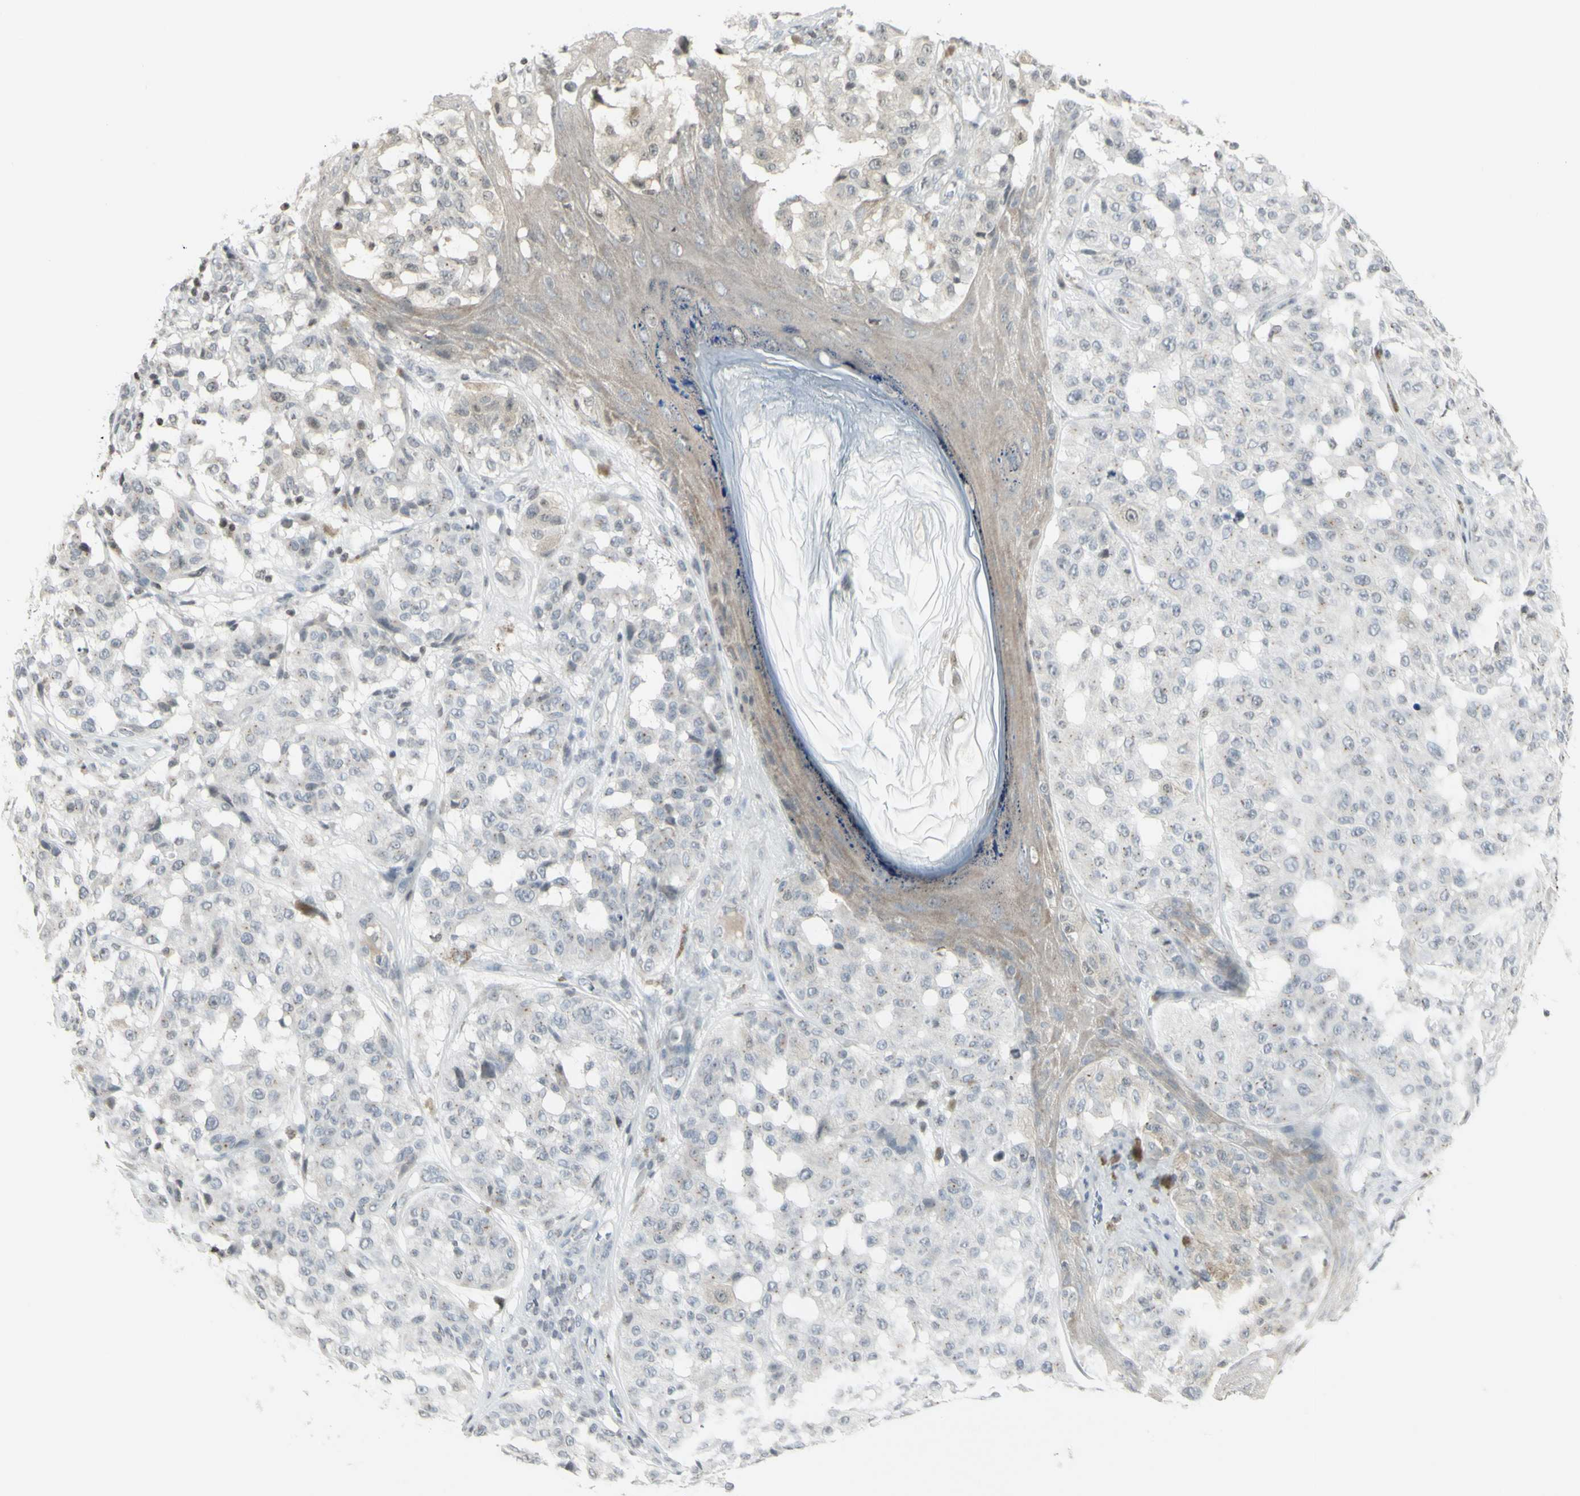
{"staining": {"intensity": "negative", "quantity": "none", "location": "none"}, "tissue": "melanoma", "cell_type": "Tumor cells", "image_type": "cancer", "snomed": [{"axis": "morphology", "description": "Malignant melanoma, NOS"}, {"axis": "topography", "description": "Skin"}], "caption": "Tumor cells show no significant positivity in melanoma.", "gene": "MUC5AC", "patient": {"sex": "female", "age": 46}}